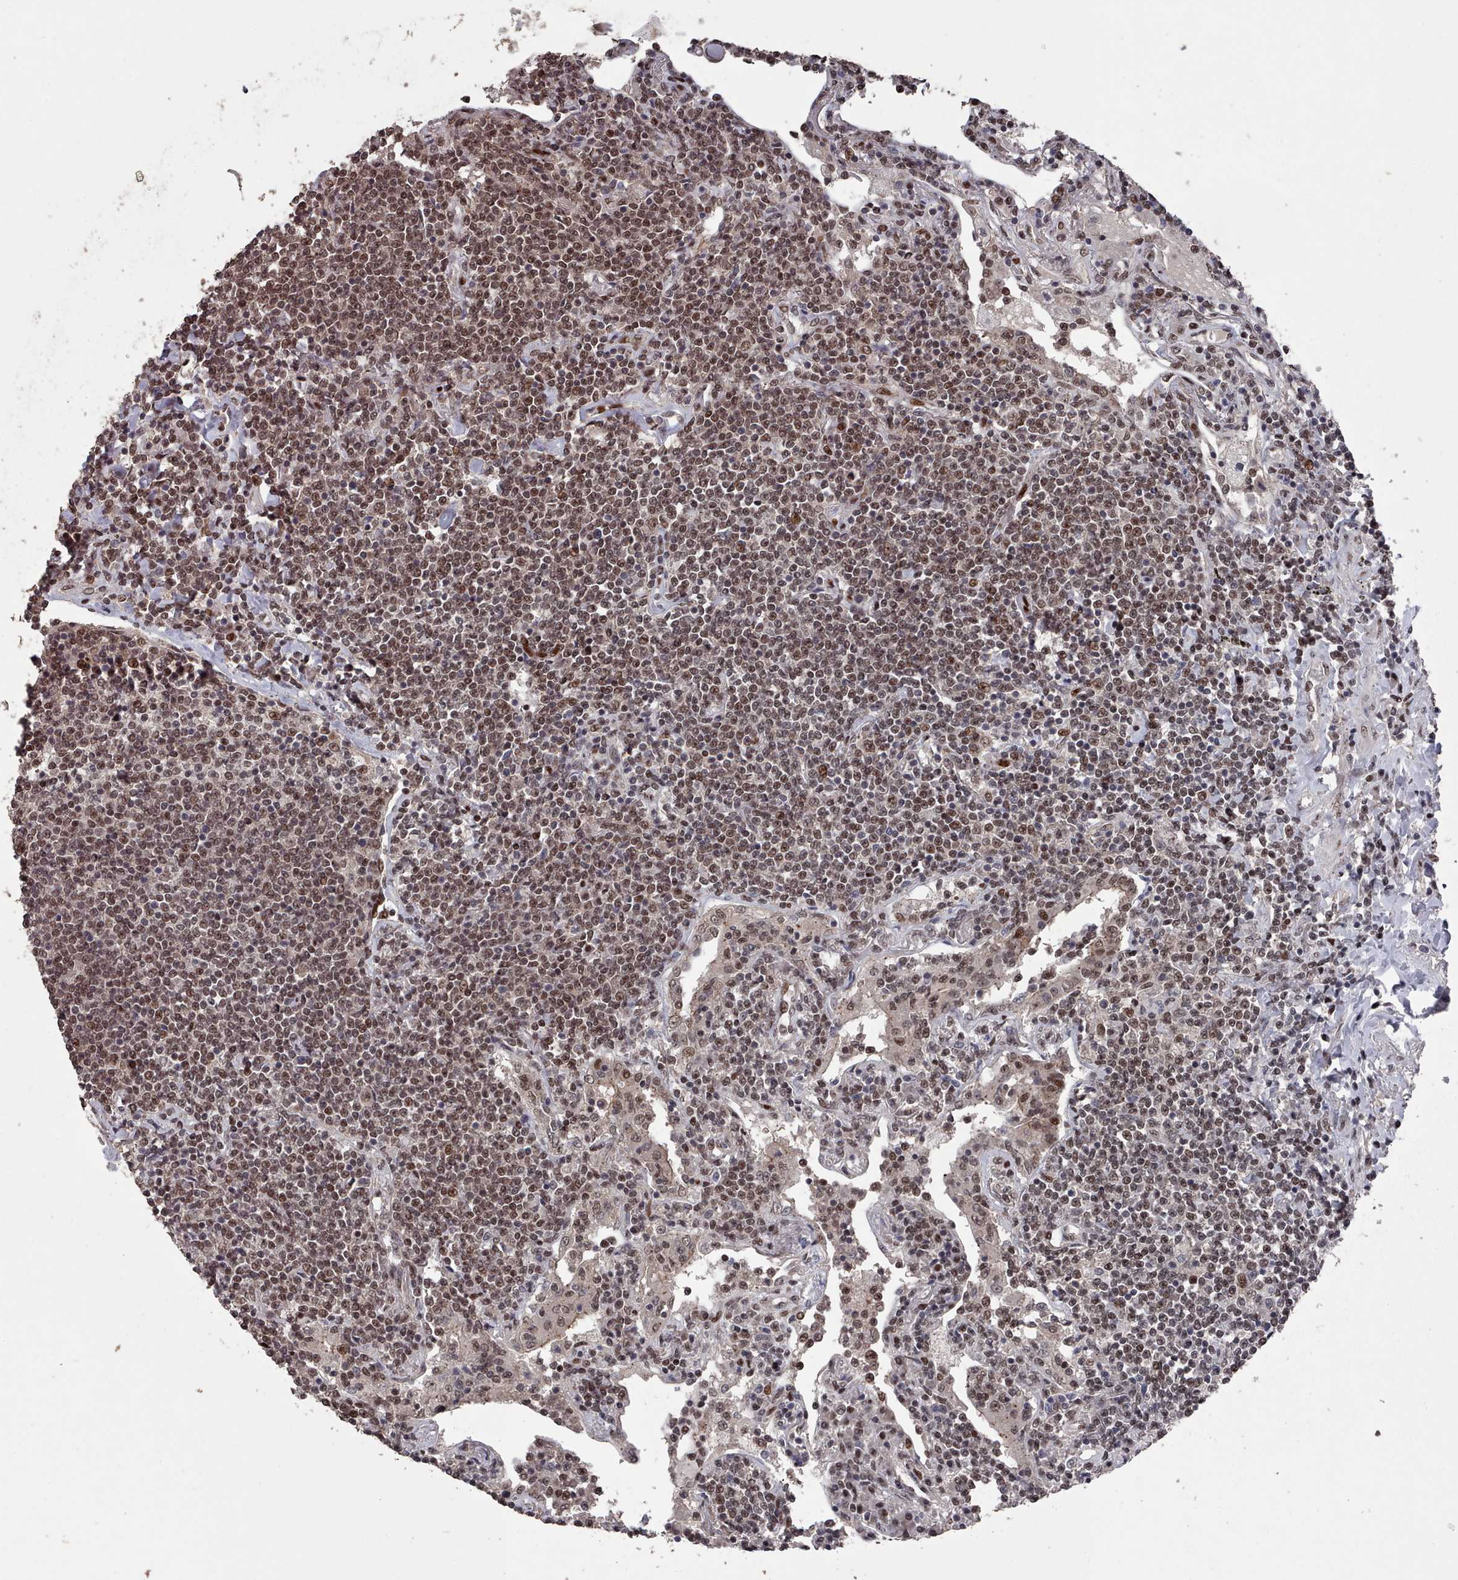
{"staining": {"intensity": "moderate", "quantity": ">75%", "location": "nuclear"}, "tissue": "lymphoma", "cell_type": "Tumor cells", "image_type": "cancer", "snomed": [{"axis": "morphology", "description": "Malignant lymphoma, non-Hodgkin's type, Low grade"}, {"axis": "topography", "description": "Lung"}], "caption": "Human malignant lymphoma, non-Hodgkin's type (low-grade) stained for a protein (brown) displays moderate nuclear positive staining in approximately >75% of tumor cells.", "gene": "PNRC2", "patient": {"sex": "female", "age": 71}}